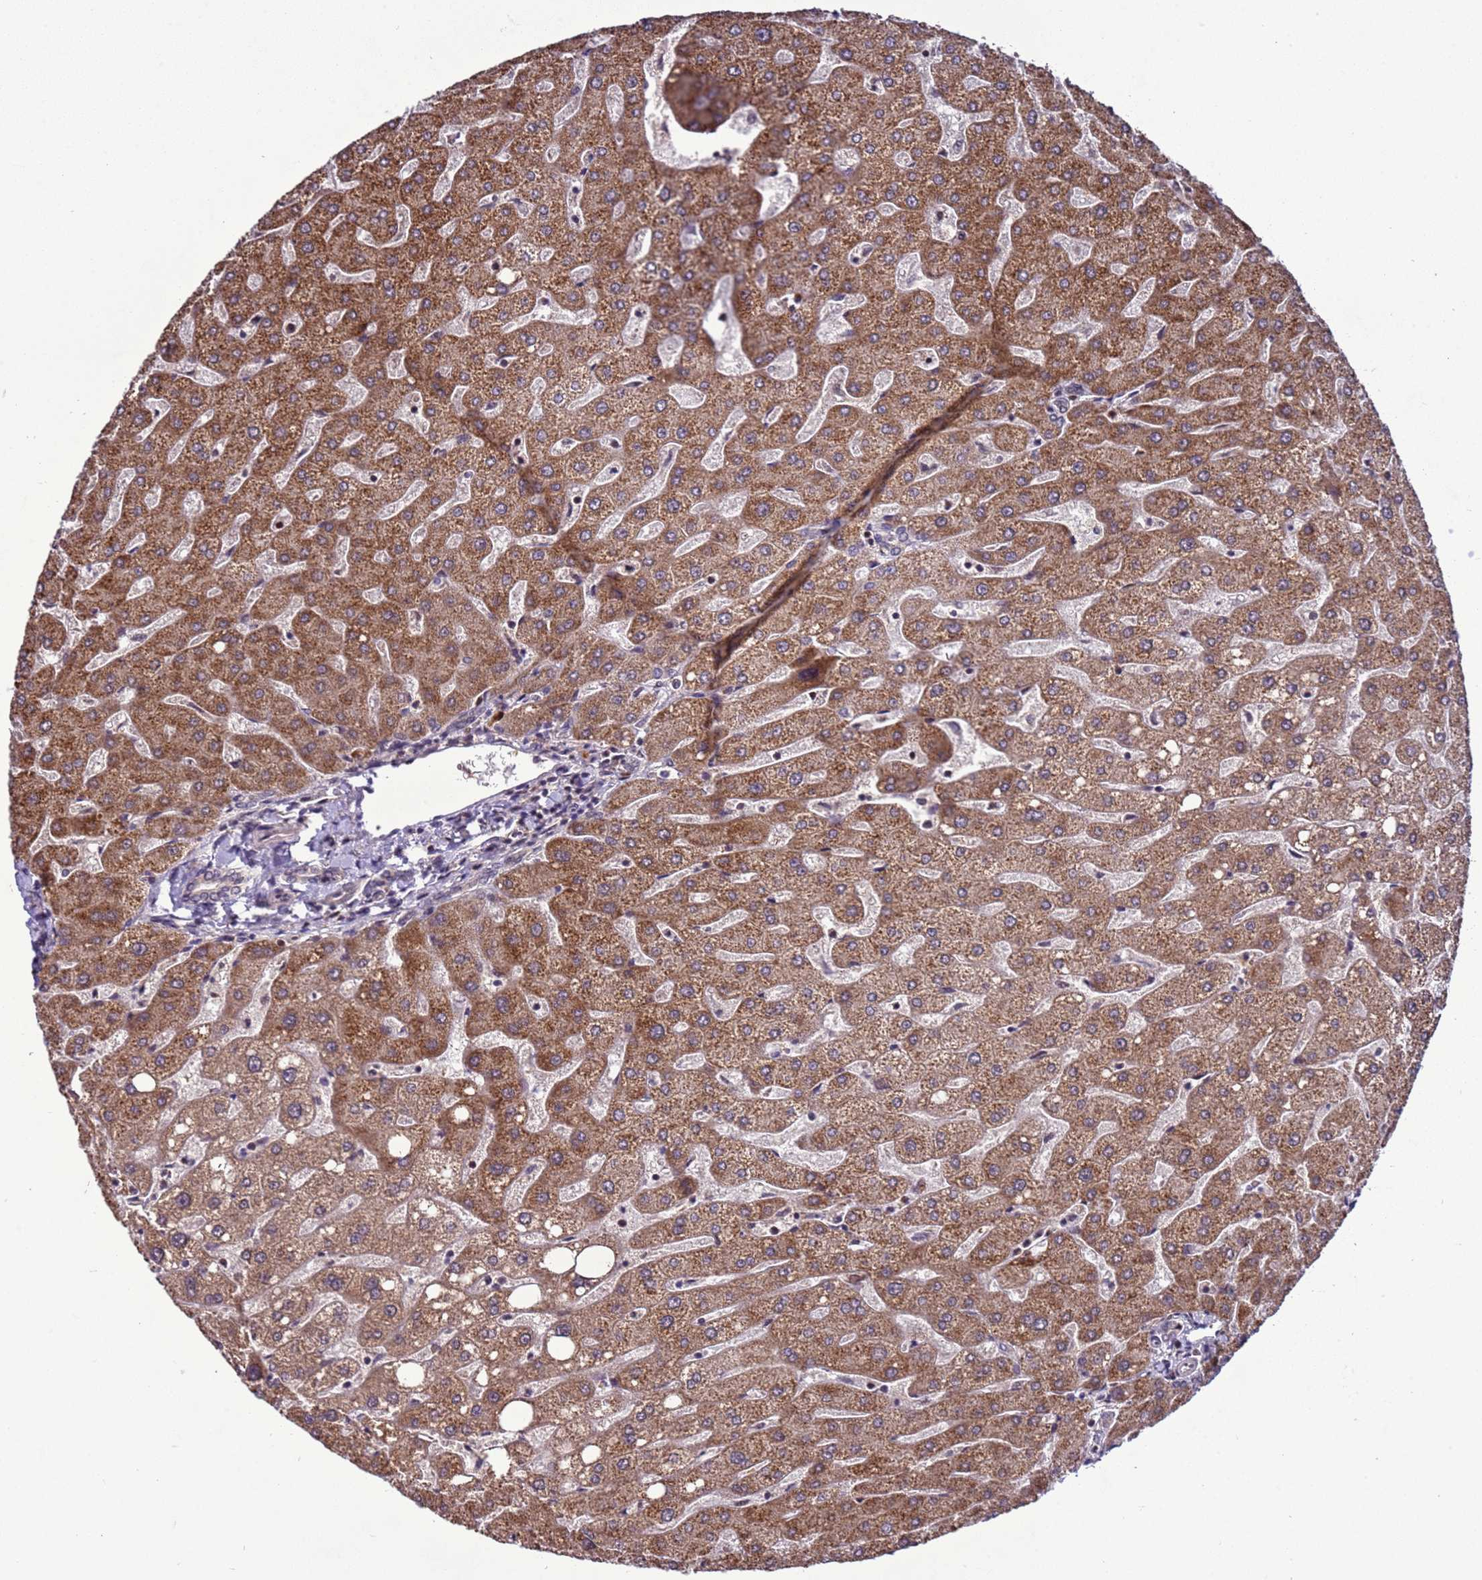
{"staining": {"intensity": "negative", "quantity": "none", "location": "none"}, "tissue": "liver", "cell_type": "Cholangiocytes", "image_type": "normal", "snomed": [{"axis": "morphology", "description": "Normal tissue, NOS"}, {"axis": "topography", "description": "Liver"}], "caption": "A high-resolution histopathology image shows IHC staining of normal liver, which reveals no significant staining in cholangiocytes. Brightfield microscopy of immunohistochemistry (IHC) stained with DAB (brown) and hematoxylin (blue), captured at high magnification.", "gene": "GEN1", "patient": {"sex": "male", "age": 67}}